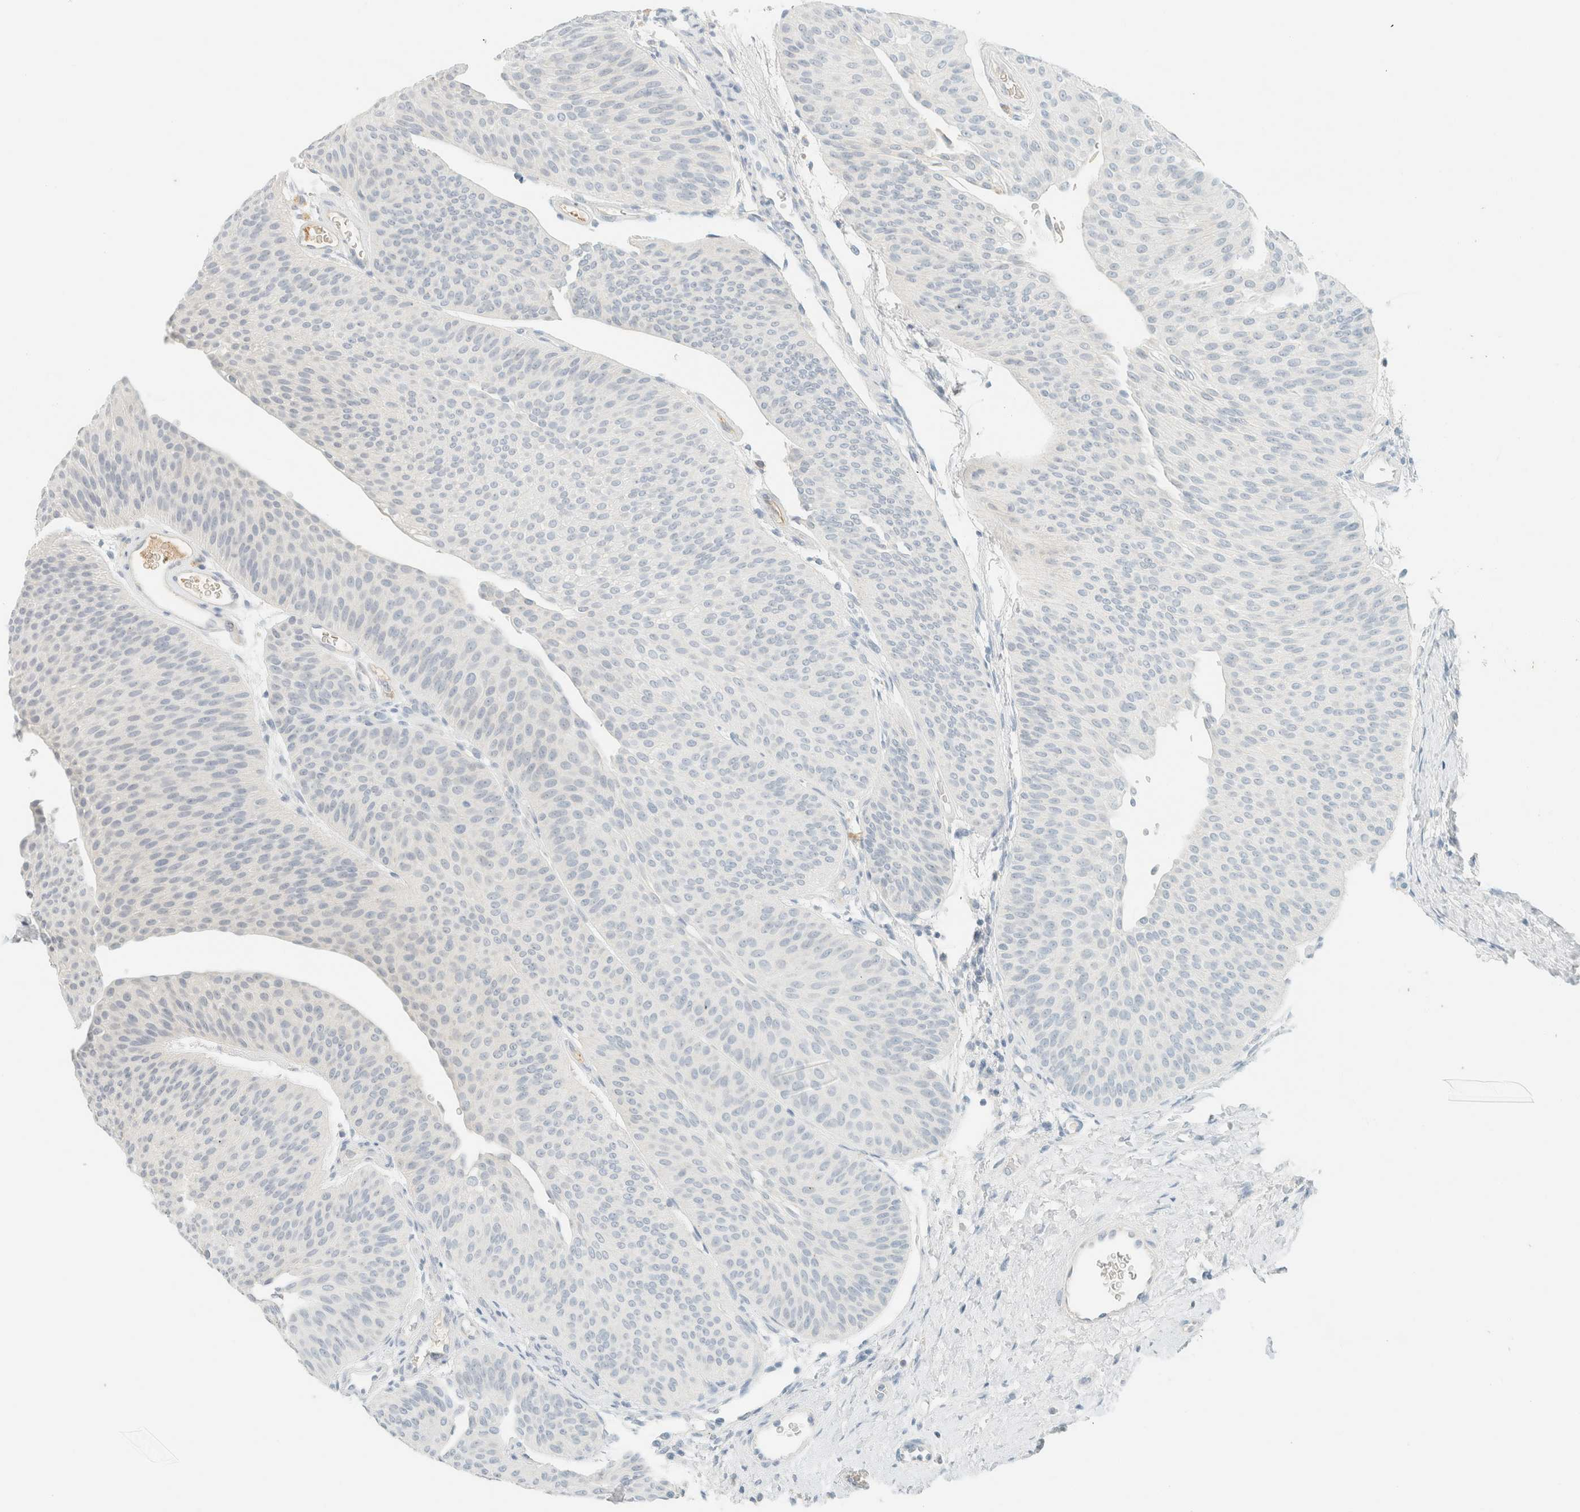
{"staining": {"intensity": "negative", "quantity": "none", "location": "none"}, "tissue": "urothelial cancer", "cell_type": "Tumor cells", "image_type": "cancer", "snomed": [{"axis": "morphology", "description": "Urothelial carcinoma, Low grade"}, {"axis": "topography", "description": "Urinary bladder"}], "caption": "IHC micrograph of neoplastic tissue: human urothelial carcinoma (low-grade) stained with DAB shows no significant protein staining in tumor cells.", "gene": "GPA33", "patient": {"sex": "female", "age": 60}}